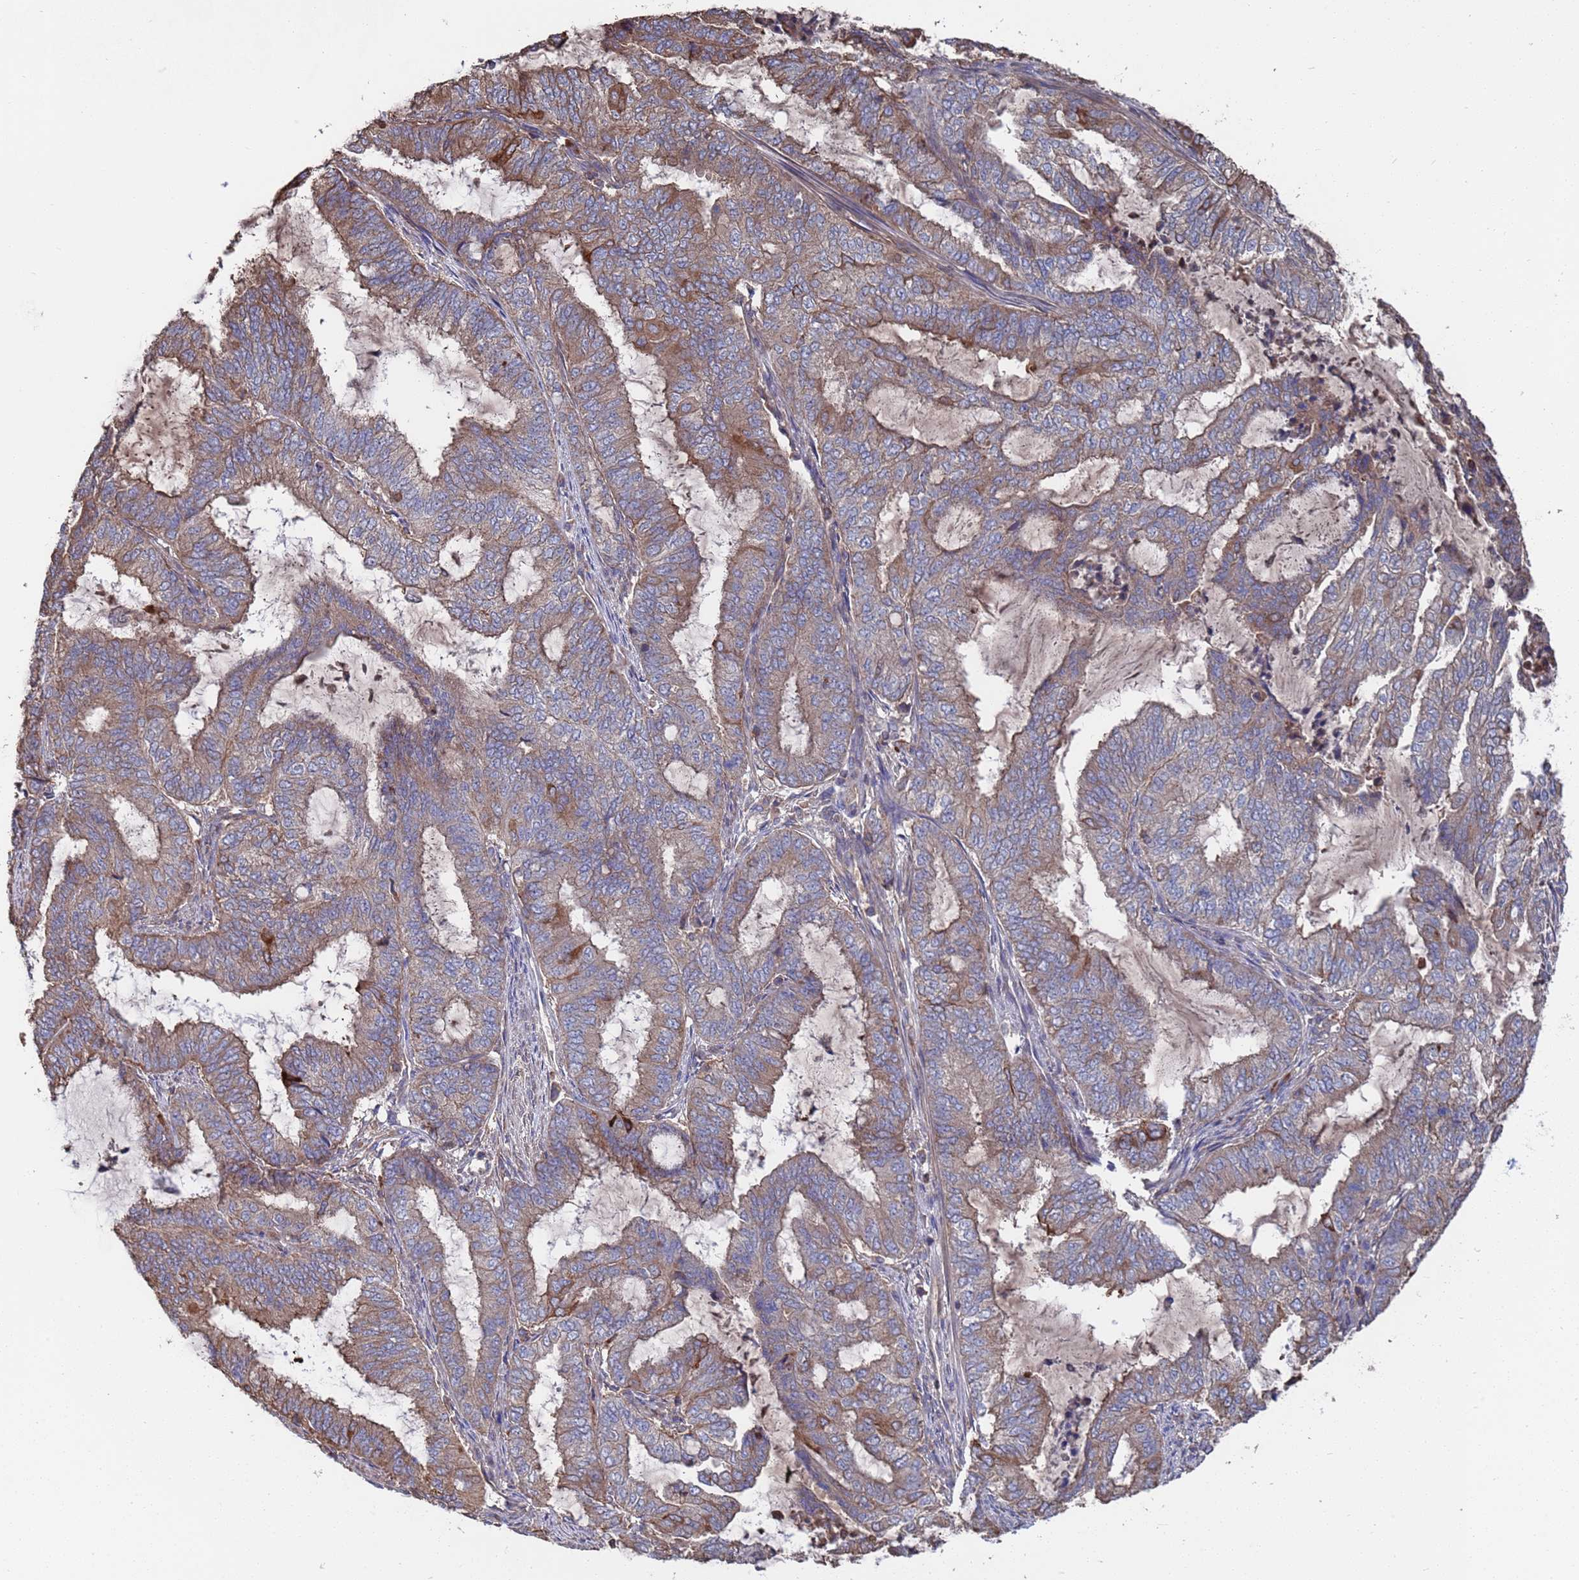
{"staining": {"intensity": "moderate", "quantity": "25%-75%", "location": "cytoplasmic/membranous"}, "tissue": "endometrial cancer", "cell_type": "Tumor cells", "image_type": "cancer", "snomed": [{"axis": "morphology", "description": "Adenocarcinoma, NOS"}, {"axis": "topography", "description": "Endometrium"}], "caption": "This is an image of immunohistochemistry staining of endometrial adenocarcinoma, which shows moderate expression in the cytoplasmic/membranous of tumor cells.", "gene": "PYCR1", "patient": {"sex": "female", "age": 51}}